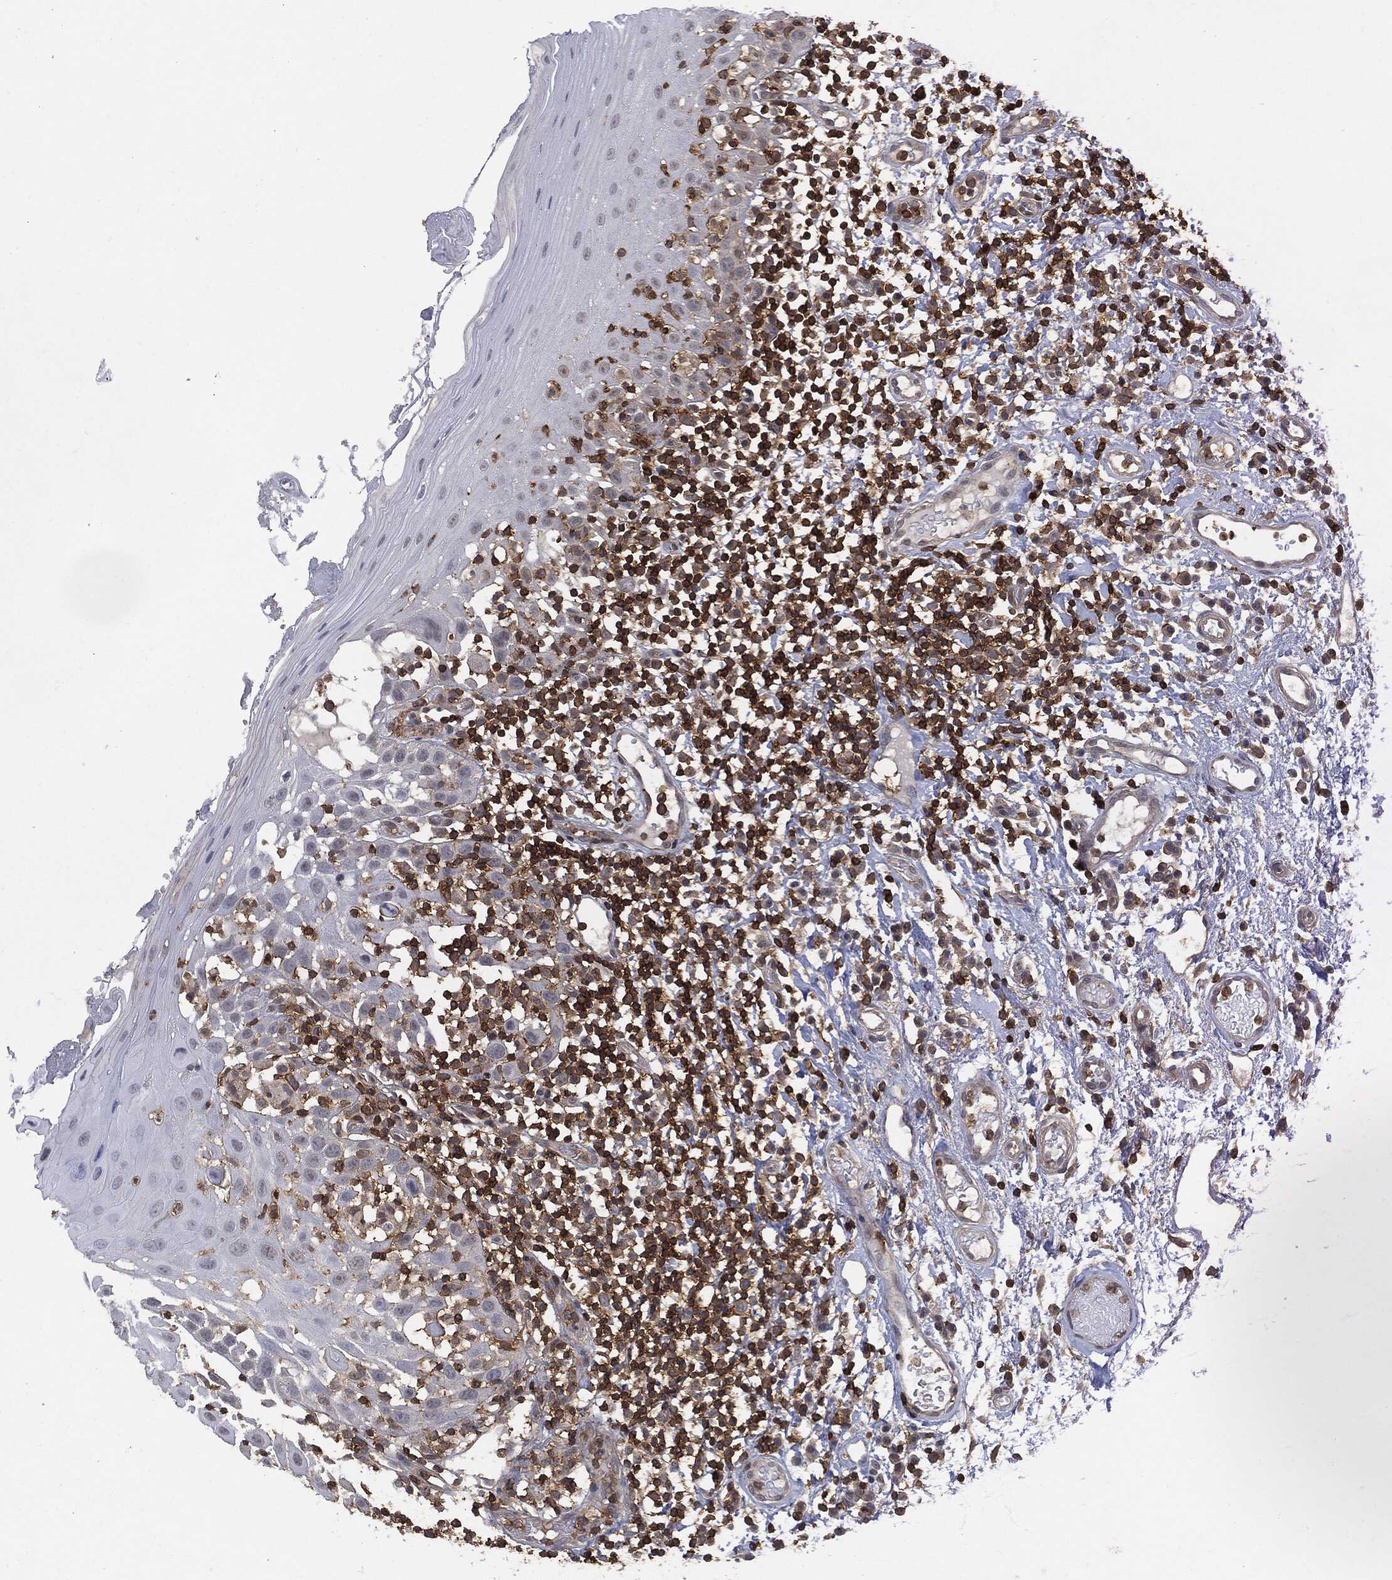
{"staining": {"intensity": "negative", "quantity": "none", "location": "none"}, "tissue": "oral mucosa", "cell_type": "Squamous epithelial cells", "image_type": "normal", "snomed": [{"axis": "morphology", "description": "Normal tissue, NOS"}, {"axis": "morphology", "description": "Squamous cell carcinoma, NOS"}, {"axis": "topography", "description": "Oral tissue"}, {"axis": "topography", "description": "Tounge, NOS"}, {"axis": "topography", "description": "Head-Neck"}], "caption": "The immunohistochemistry photomicrograph has no significant staining in squamous epithelial cells of oral mucosa.", "gene": "PSMB10", "patient": {"sex": "female", "age": 80}}